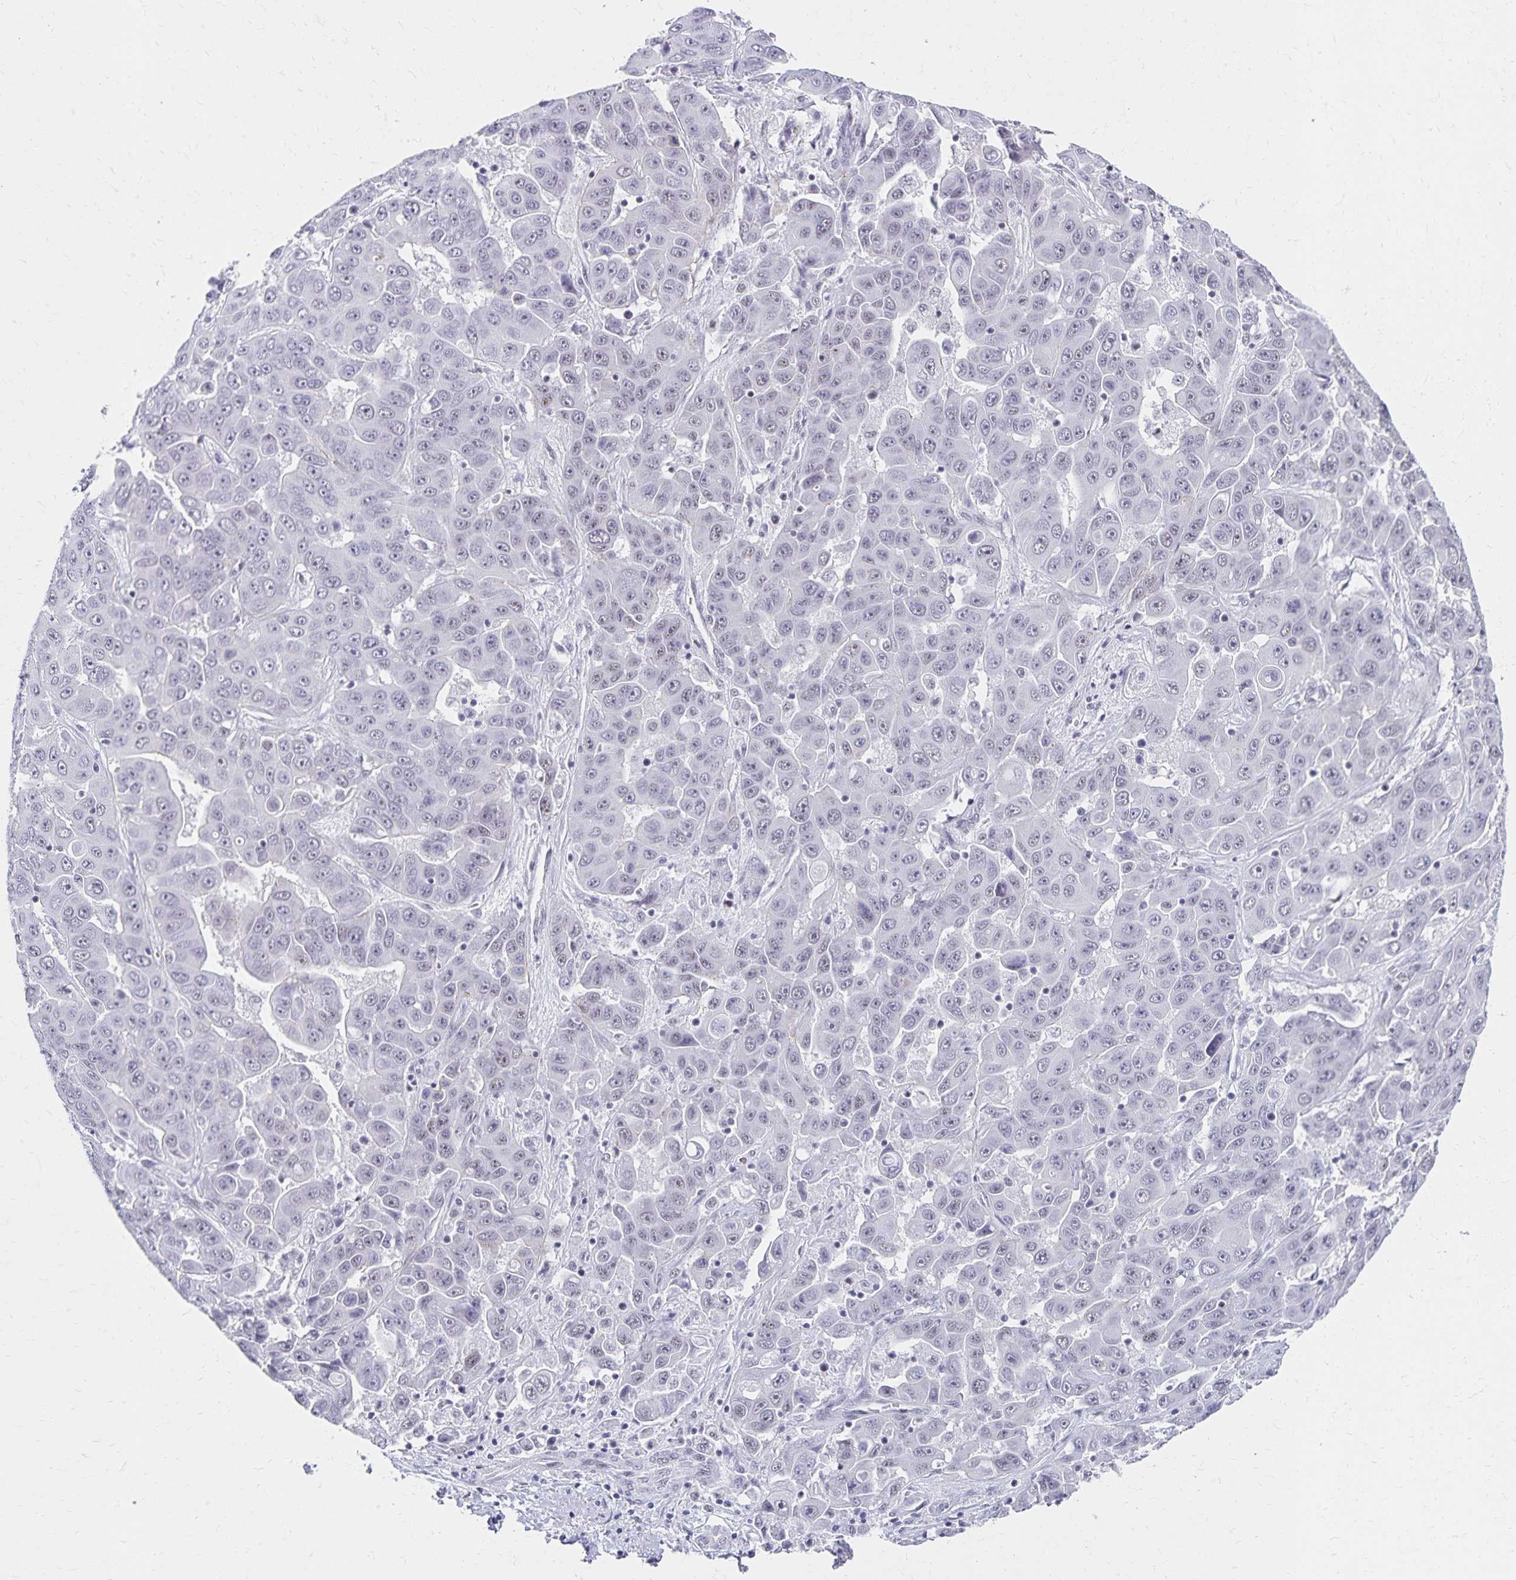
{"staining": {"intensity": "negative", "quantity": "none", "location": "none"}, "tissue": "liver cancer", "cell_type": "Tumor cells", "image_type": "cancer", "snomed": [{"axis": "morphology", "description": "Cholangiocarcinoma"}, {"axis": "topography", "description": "Liver"}], "caption": "High magnification brightfield microscopy of liver cancer (cholangiocarcinoma) stained with DAB (brown) and counterstained with hematoxylin (blue): tumor cells show no significant expression.", "gene": "C20orf85", "patient": {"sex": "female", "age": 52}}